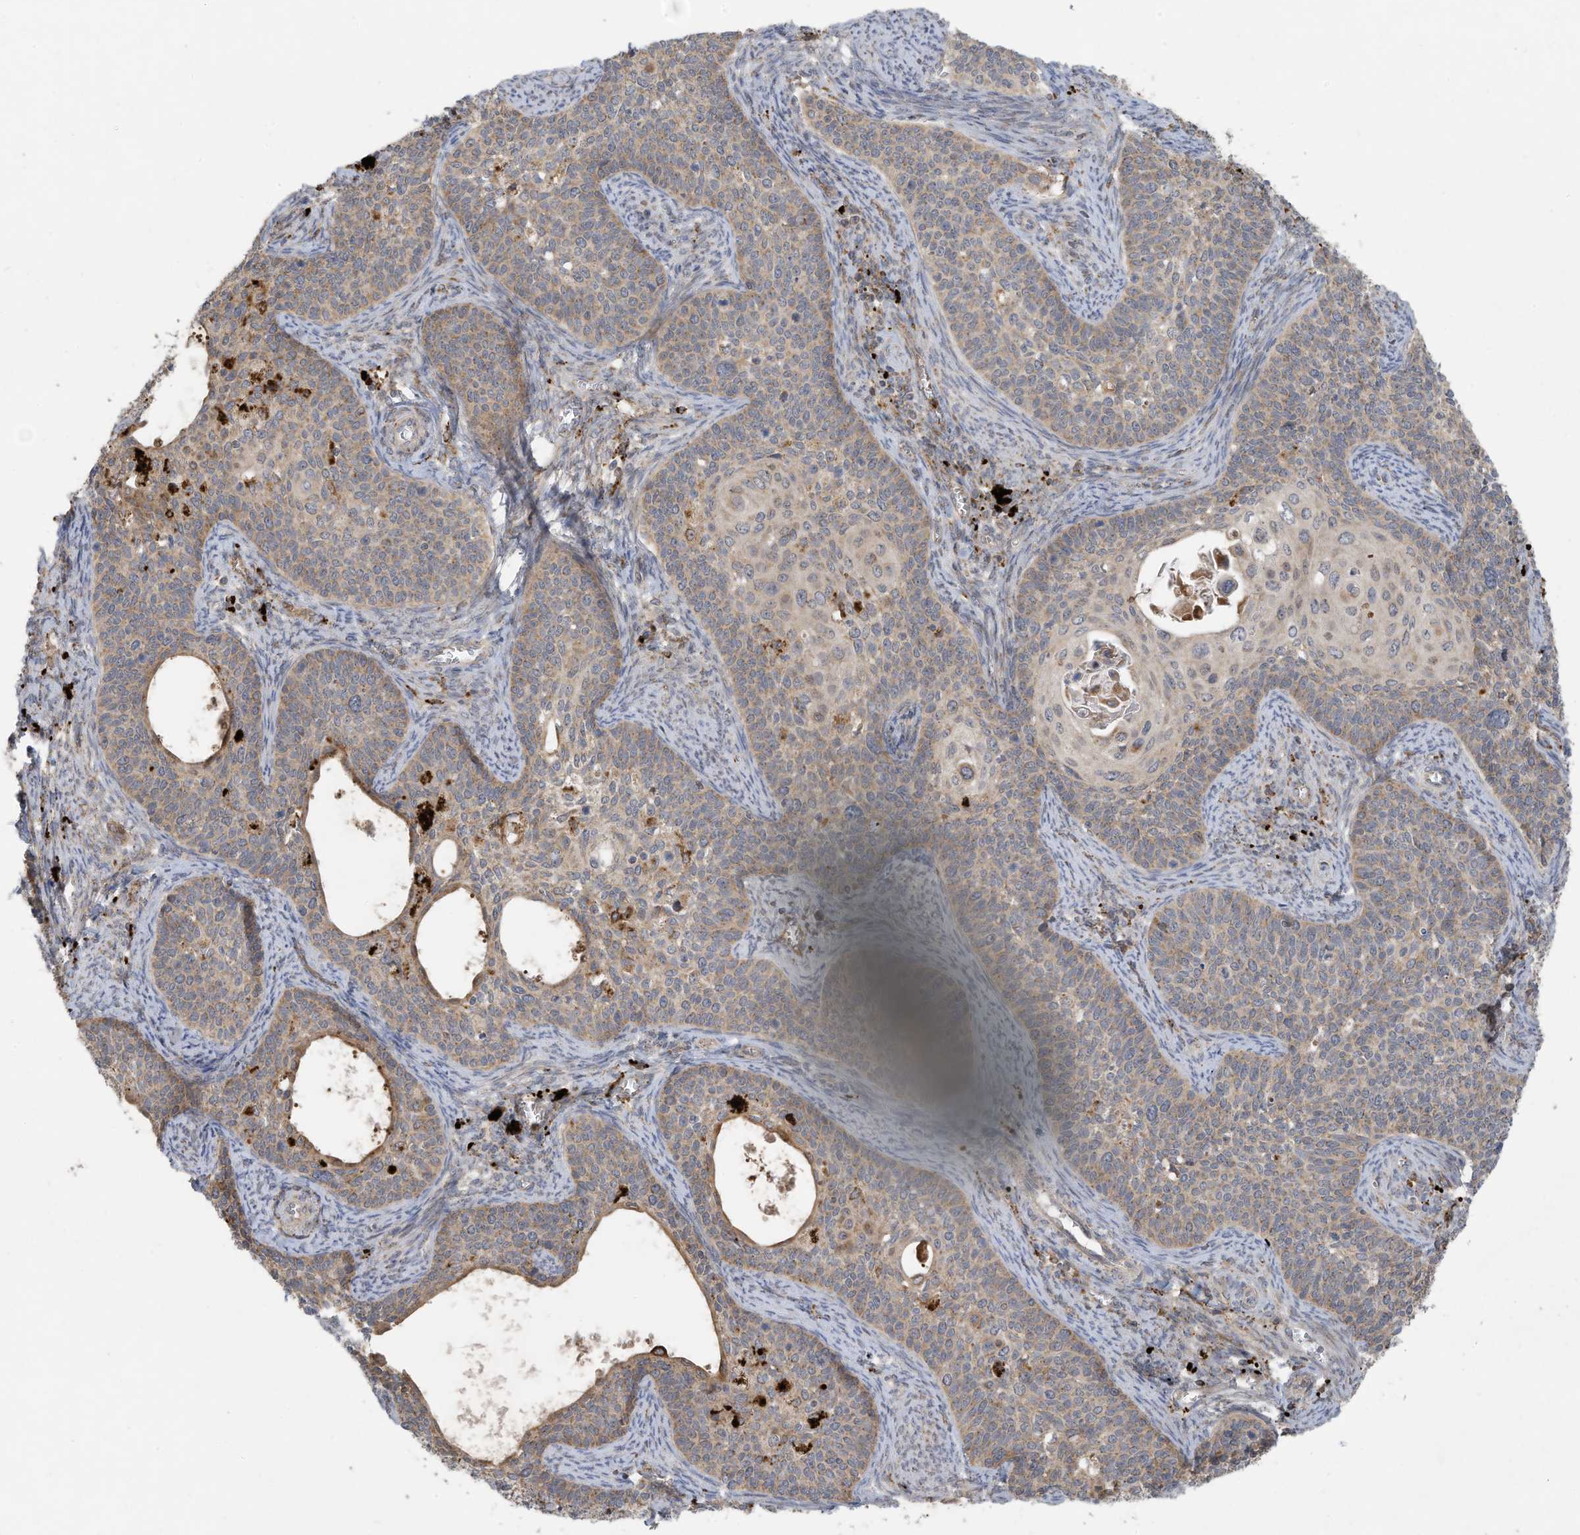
{"staining": {"intensity": "weak", "quantity": "<25%", "location": "cytoplasmic/membranous"}, "tissue": "cervical cancer", "cell_type": "Tumor cells", "image_type": "cancer", "snomed": [{"axis": "morphology", "description": "Squamous cell carcinoma, NOS"}, {"axis": "topography", "description": "Cervix"}], "caption": "Immunohistochemistry (IHC) micrograph of human cervical squamous cell carcinoma stained for a protein (brown), which demonstrates no staining in tumor cells. (Brightfield microscopy of DAB (3,3'-diaminobenzidine) immunohistochemistry at high magnification).", "gene": "C2orf74", "patient": {"sex": "female", "age": 33}}